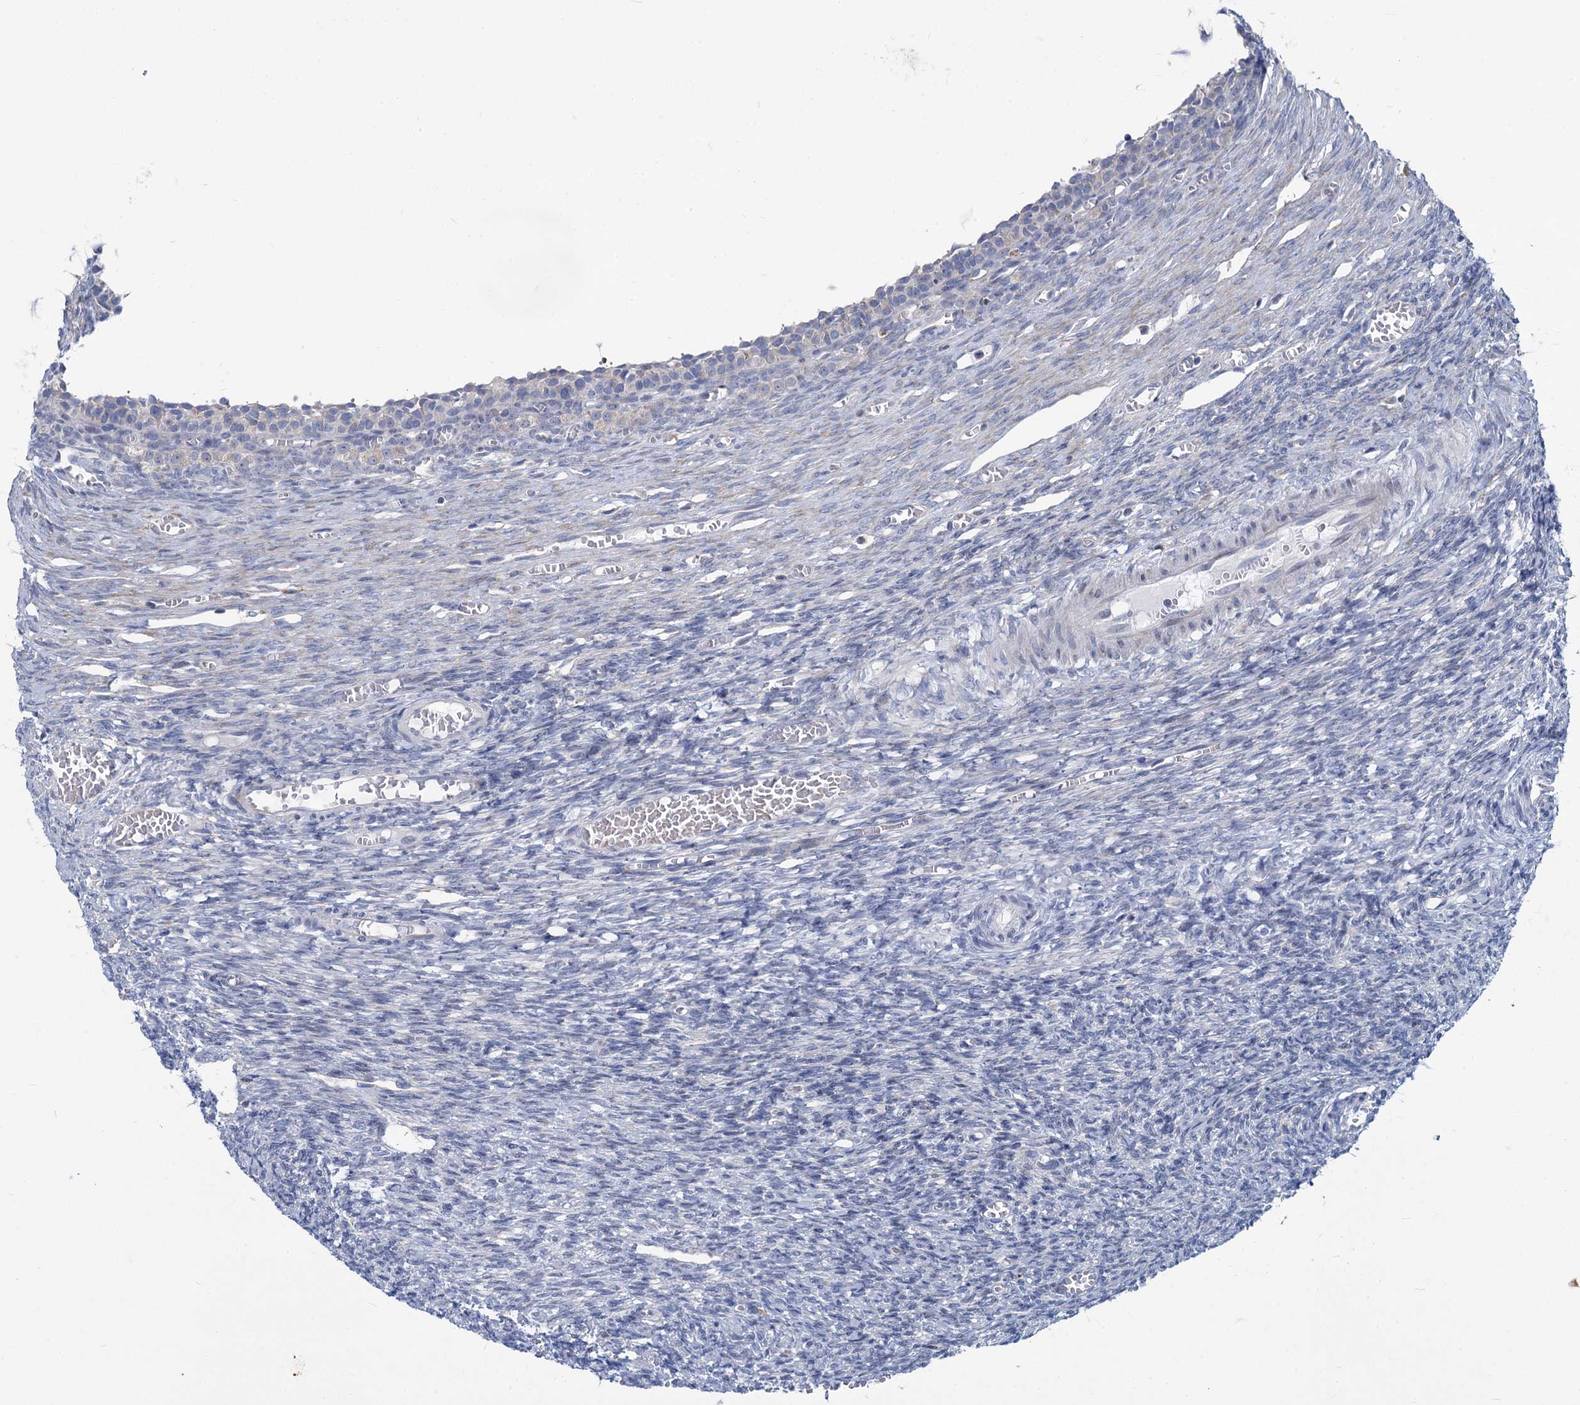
{"staining": {"intensity": "negative", "quantity": "none", "location": "none"}, "tissue": "ovary", "cell_type": "Follicle cells", "image_type": "normal", "snomed": [{"axis": "morphology", "description": "Normal tissue, NOS"}, {"axis": "topography", "description": "Ovary"}], "caption": "Normal ovary was stained to show a protein in brown. There is no significant staining in follicle cells. Brightfield microscopy of IHC stained with DAB (brown) and hematoxylin (blue), captured at high magnification.", "gene": "PRSS35", "patient": {"sex": "female", "age": 27}}